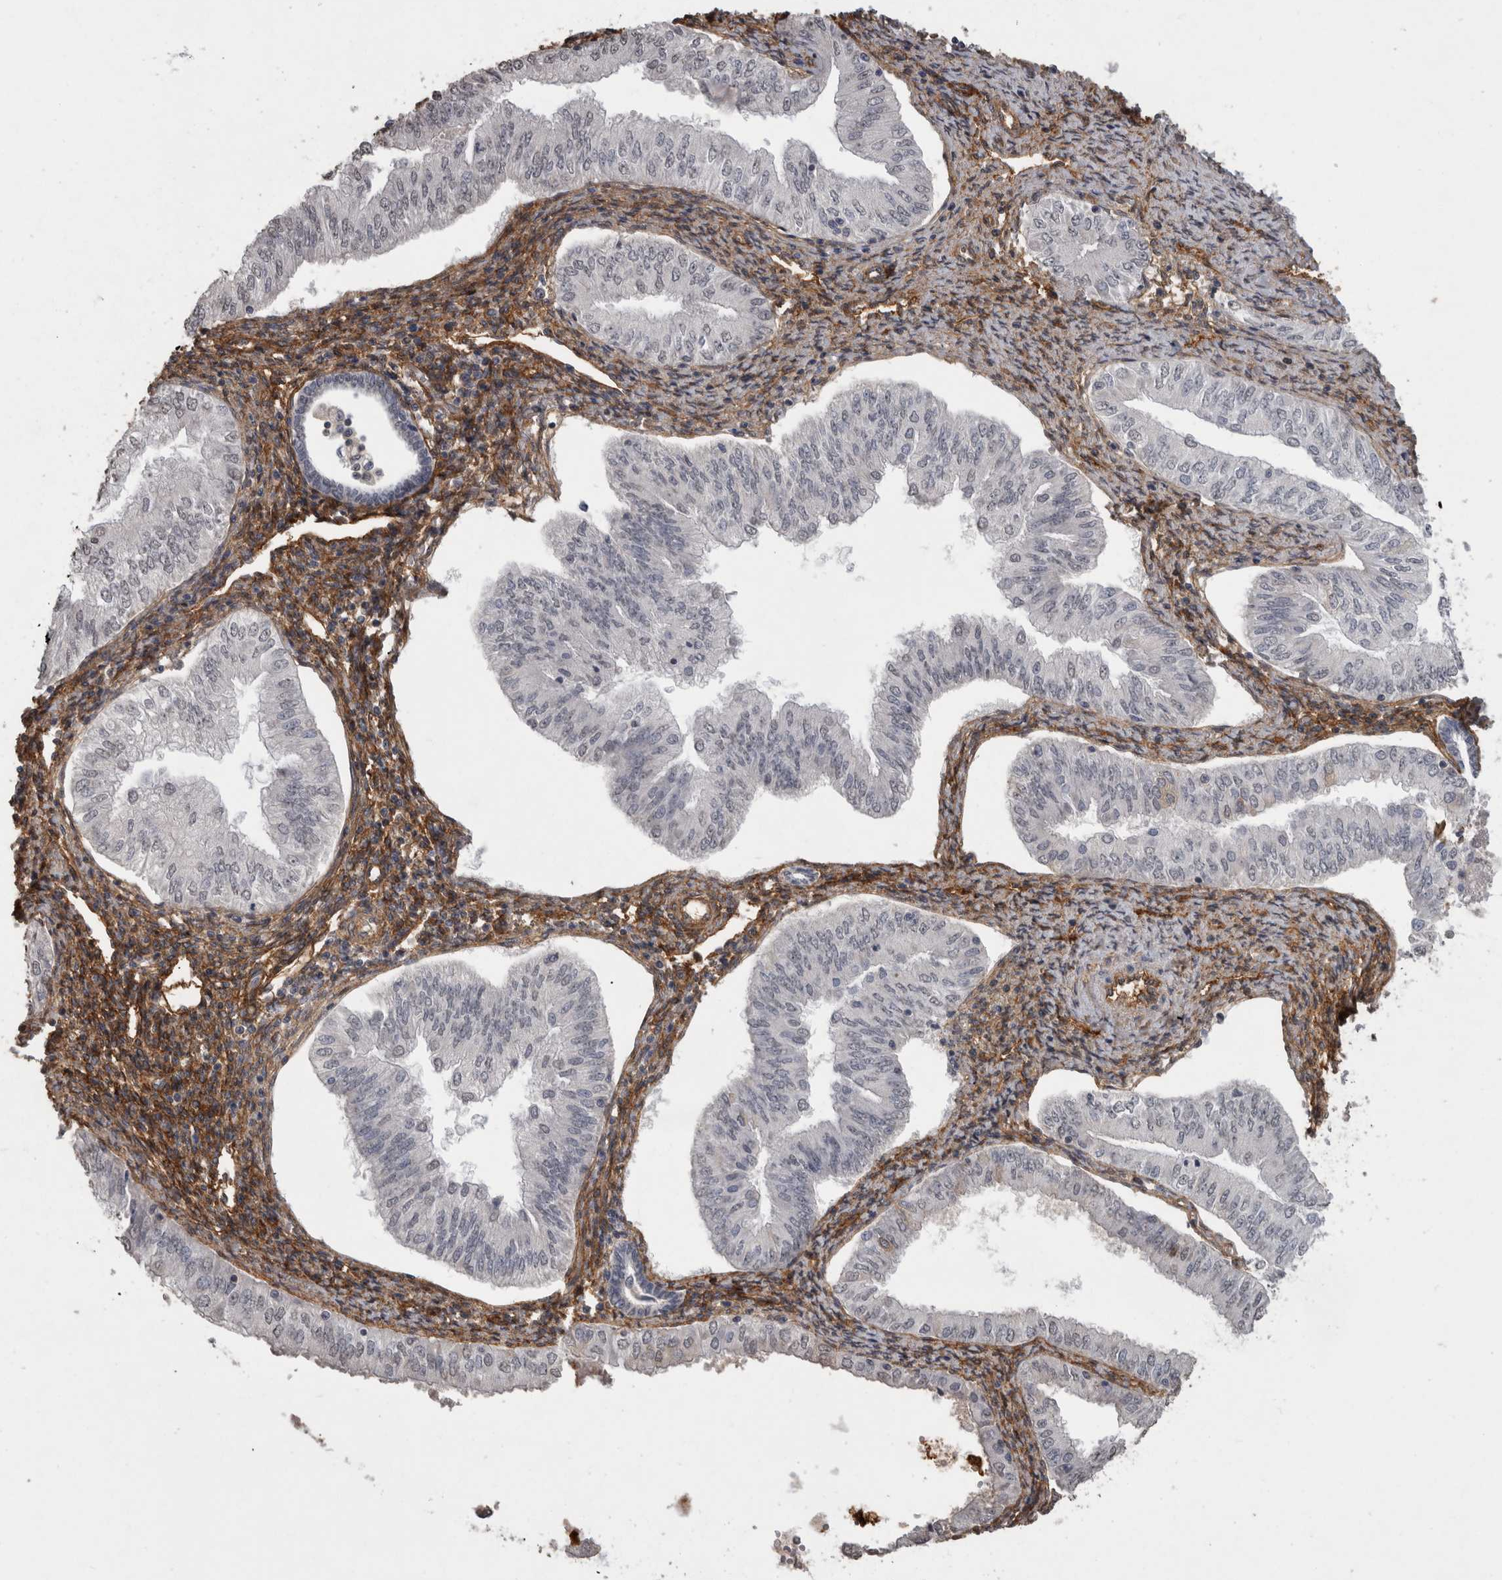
{"staining": {"intensity": "negative", "quantity": "none", "location": "none"}, "tissue": "endometrial cancer", "cell_type": "Tumor cells", "image_type": "cancer", "snomed": [{"axis": "morphology", "description": "Normal tissue, NOS"}, {"axis": "morphology", "description": "Adenocarcinoma, NOS"}, {"axis": "topography", "description": "Endometrium"}], "caption": "Immunohistochemistry image of neoplastic tissue: endometrial adenocarcinoma stained with DAB (3,3'-diaminobenzidine) shows no significant protein expression in tumor cells.", "gene": "RECK", "patient": {"sex": "female", "age": 53}}